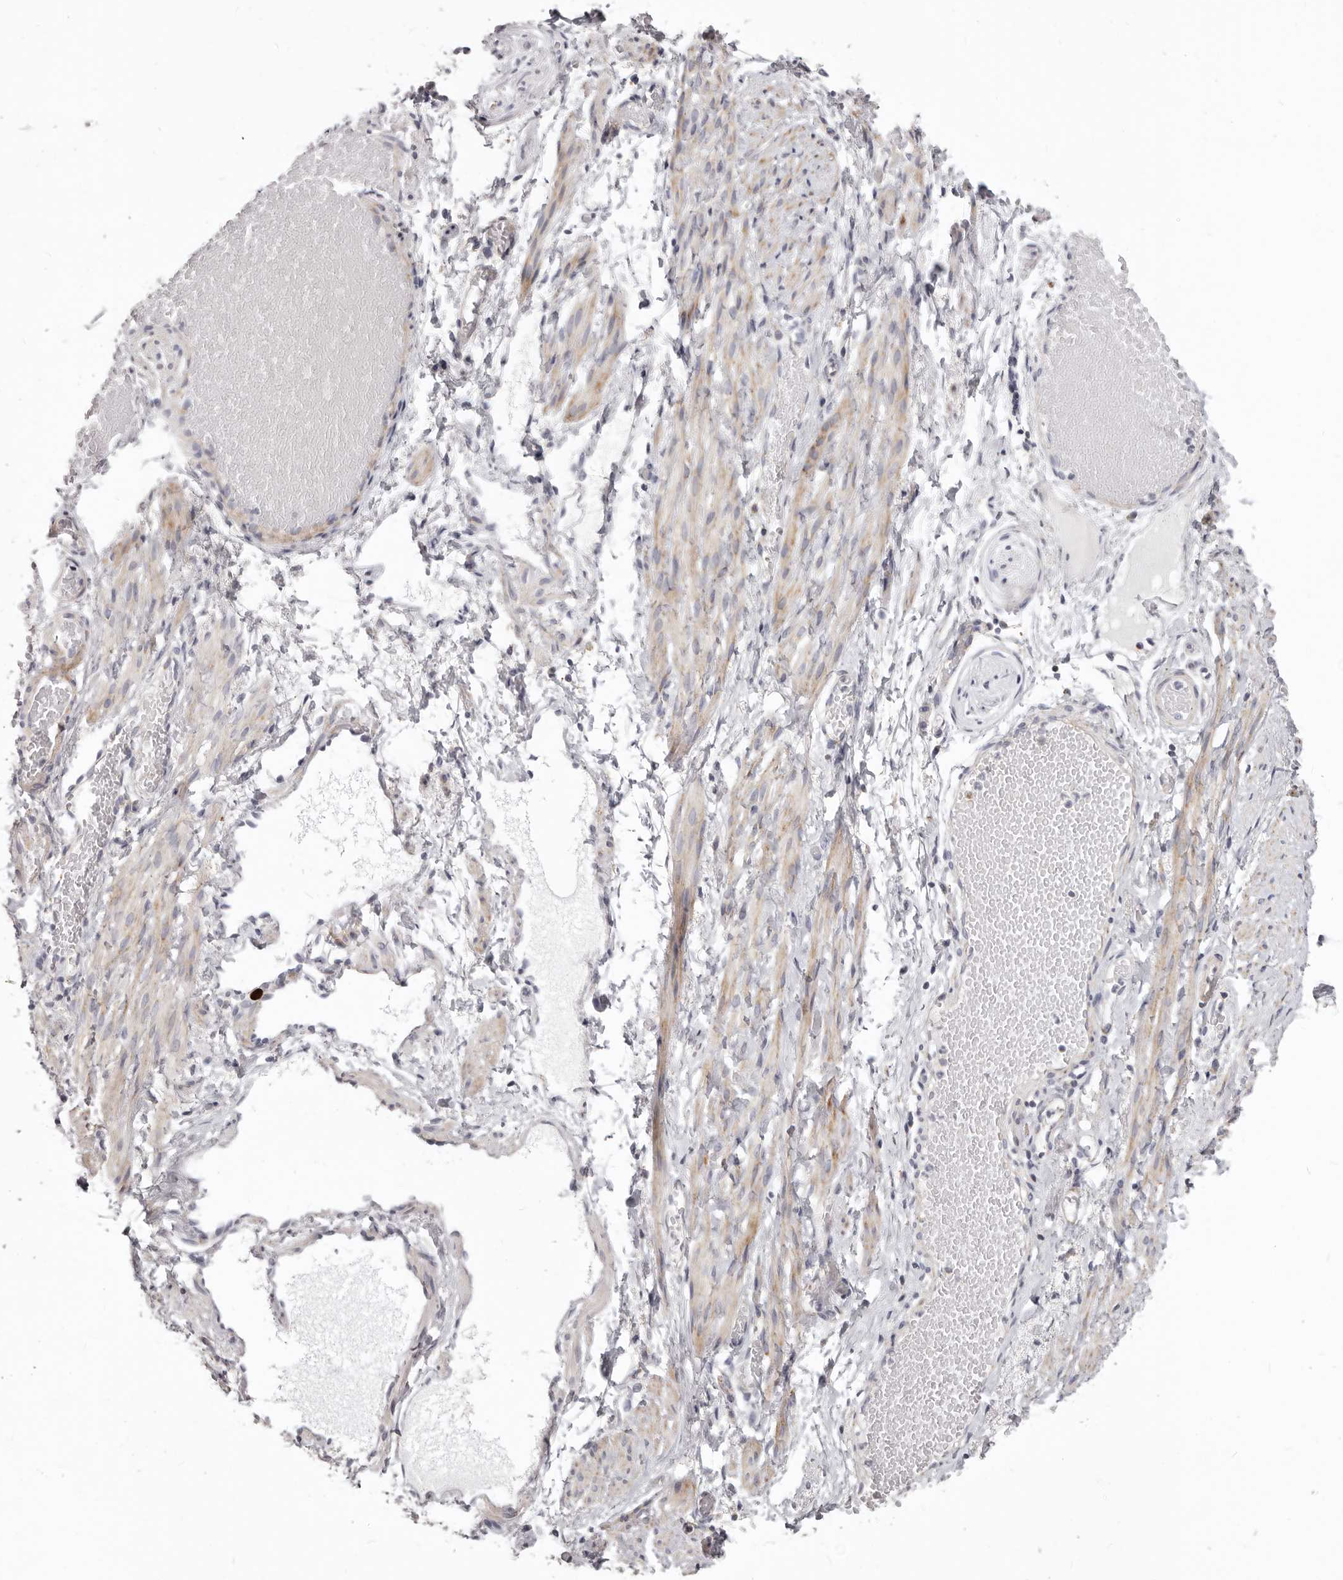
{"staining": {"intensity": "weak", "quantity": "<25%", "location": "cytoplasmic/membranous"}, "tissue": "adipose tissue", "cell_type": "Adipocytes", "image_type": "normal", "snomed": [{"axis": "morphology", "description": "Normal tissue, NOS"}, {"axis": "topography", "description": "Smooth muscle"}, {"axis": "topography", "description": "Peripheral nerve tissue"}], "caption": "This is a photomicrograph of immunohistochemistry staining of unremarkable adipose tissue, which shows no staining in adipocytes. (Brightfield microscopy of DAB (3,3'-diaminobenzidine) immunohistochemistry (IHC) at high magnification).", "gene": "PRMT2", "patient": {"sex": "female", "age": 39}}